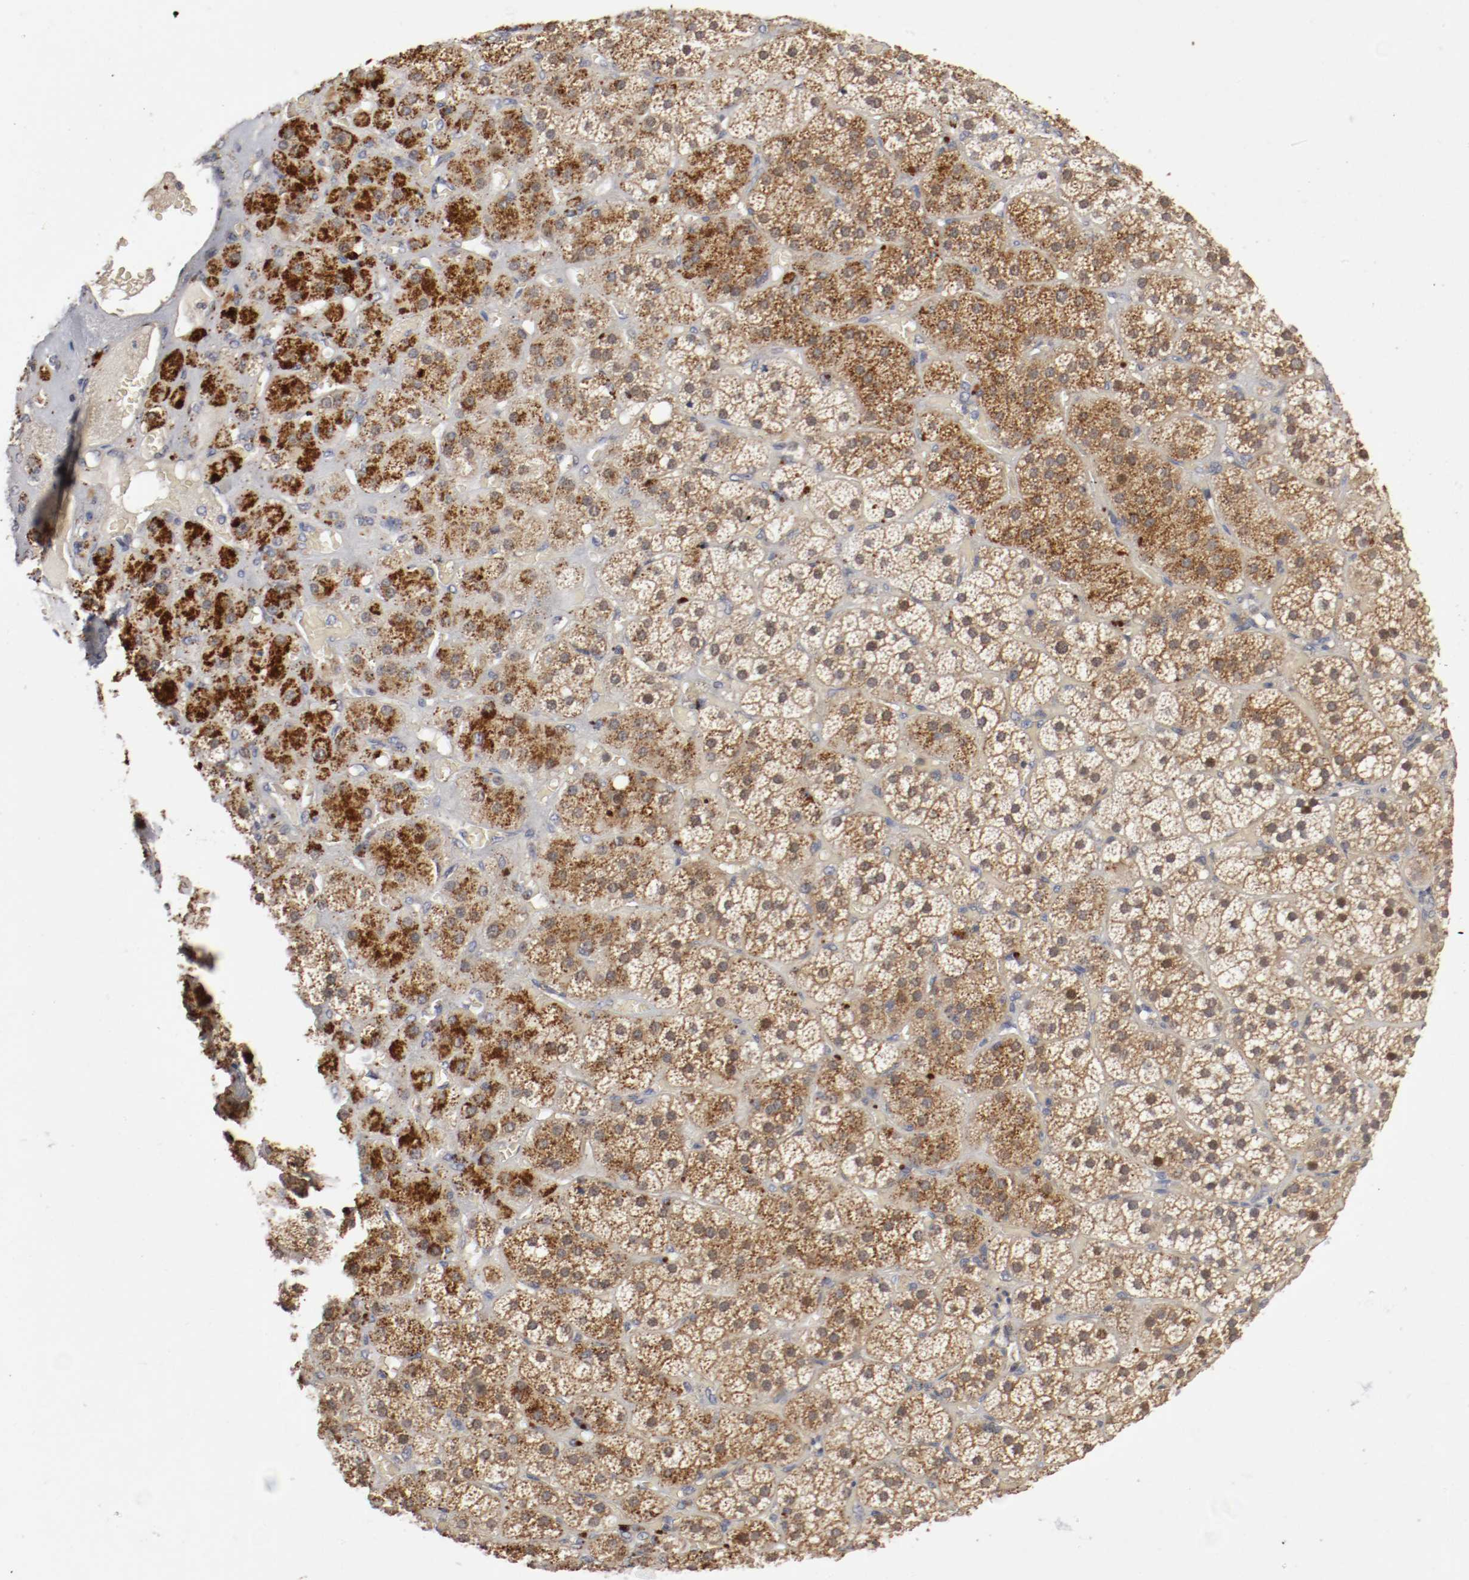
{"staining": {"intensity": "strong", "quantity": ">75%", "location": "cytoplasmic/membranous"}, "tissue": "adrenal gland", "cell_type": "Glandular cells", "image_type": "normal", "snomed": [{"axis": "morphology", "description": "Normal tissue, NOS"}, {"axis": "topography", "description": "Adrenal gland"}], "caption": "Glandular cells display high levels of strong cytoplasmic/membranous positivity in approximately >75% of cells in benign human adrenal gland.", "gene": "REN", "patient": {"sex": "female", "age": 71}}